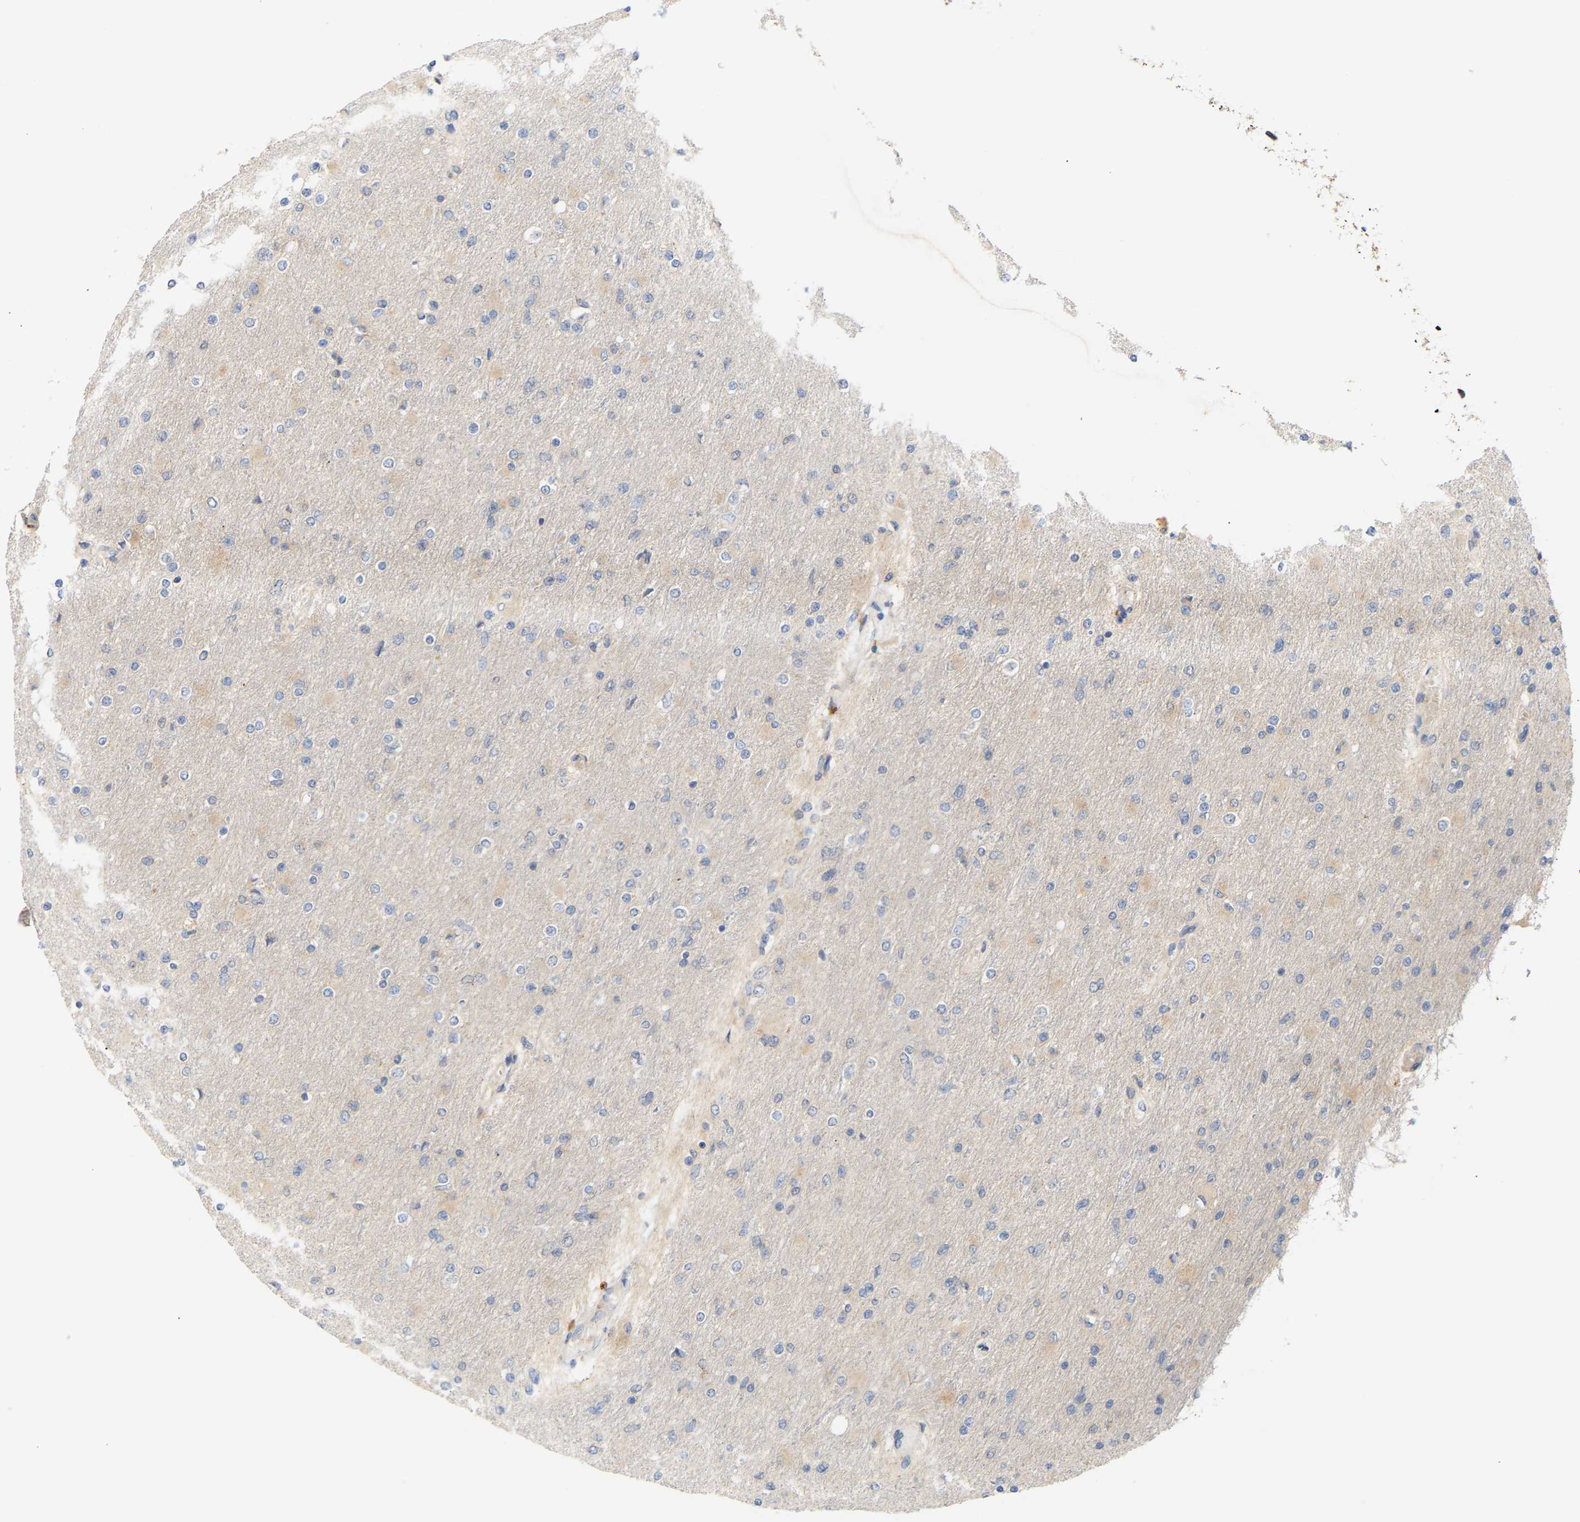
{"staining": {"intensity": "weak", "quantity": "<25%", "location": "cytoplasmic/membranous"}, "tissue": "glioma", "cell_type": "Tumor cells", "image_type": "cancer", "snomed": [{"axis": "morphology", "description": "Glioma, malignant, High grade"}, {"axis": "topography", "description": "Cerebral cortex"}], "caption": "A photomicrograph of human glioma is negative for staining in tumor cells.", "gene": "TPMT", "patient": {"sex": "female", "age": 36}}